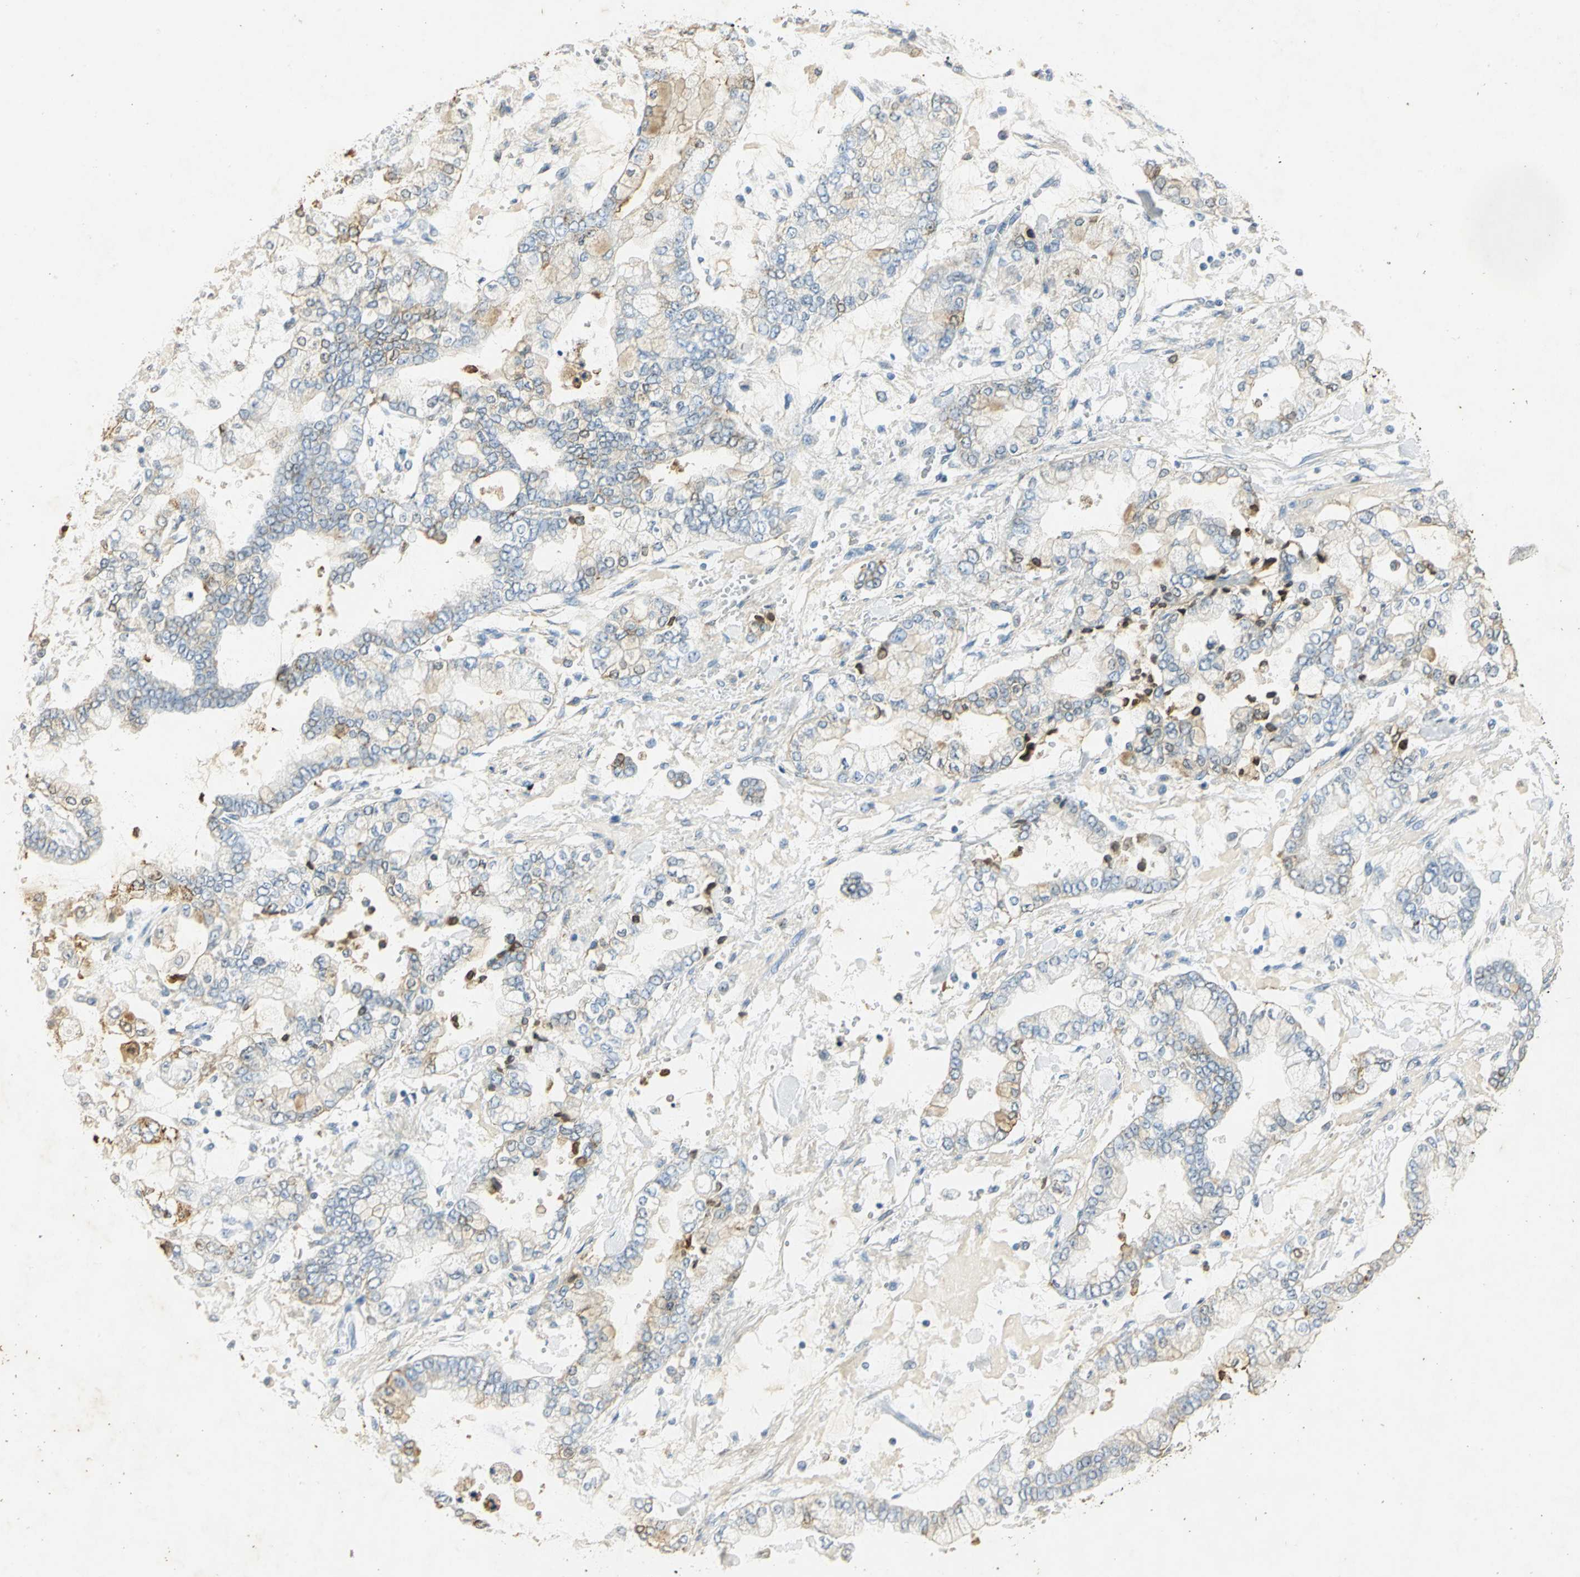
{"staining": {"intensity": "weak", "quantity": "<25%", "location": "cytoplasmic/membranous"}, "tissue": "stomach cancer", "cell_type": "Tumor cells", "image_type": "cancer", "snomed": [{"axis": "morphology", "description": "Normal tissue, NOS"}, {"axis": "morphology", "description": "Adenocarcinoma, NOS"}, {"axis": "topography", "description": "Stomach, upper"}, {"axis": "topography", "description": "Stomach"}], "caption": "High power microscopy photomicrograph of an immunohistochemistry micrograph of adenocarcinoma (stomach), revealing no significant expression in tumor cells. Brightfield microscopy of immunohistochemistry (IHC) stained with DAB (3,3'-diaminobenzidine) (brown) and hematoxylin (blue), captured at high magnification.", "gene": "ANXA4", "patient": {"sex": "male", "age": 76}}